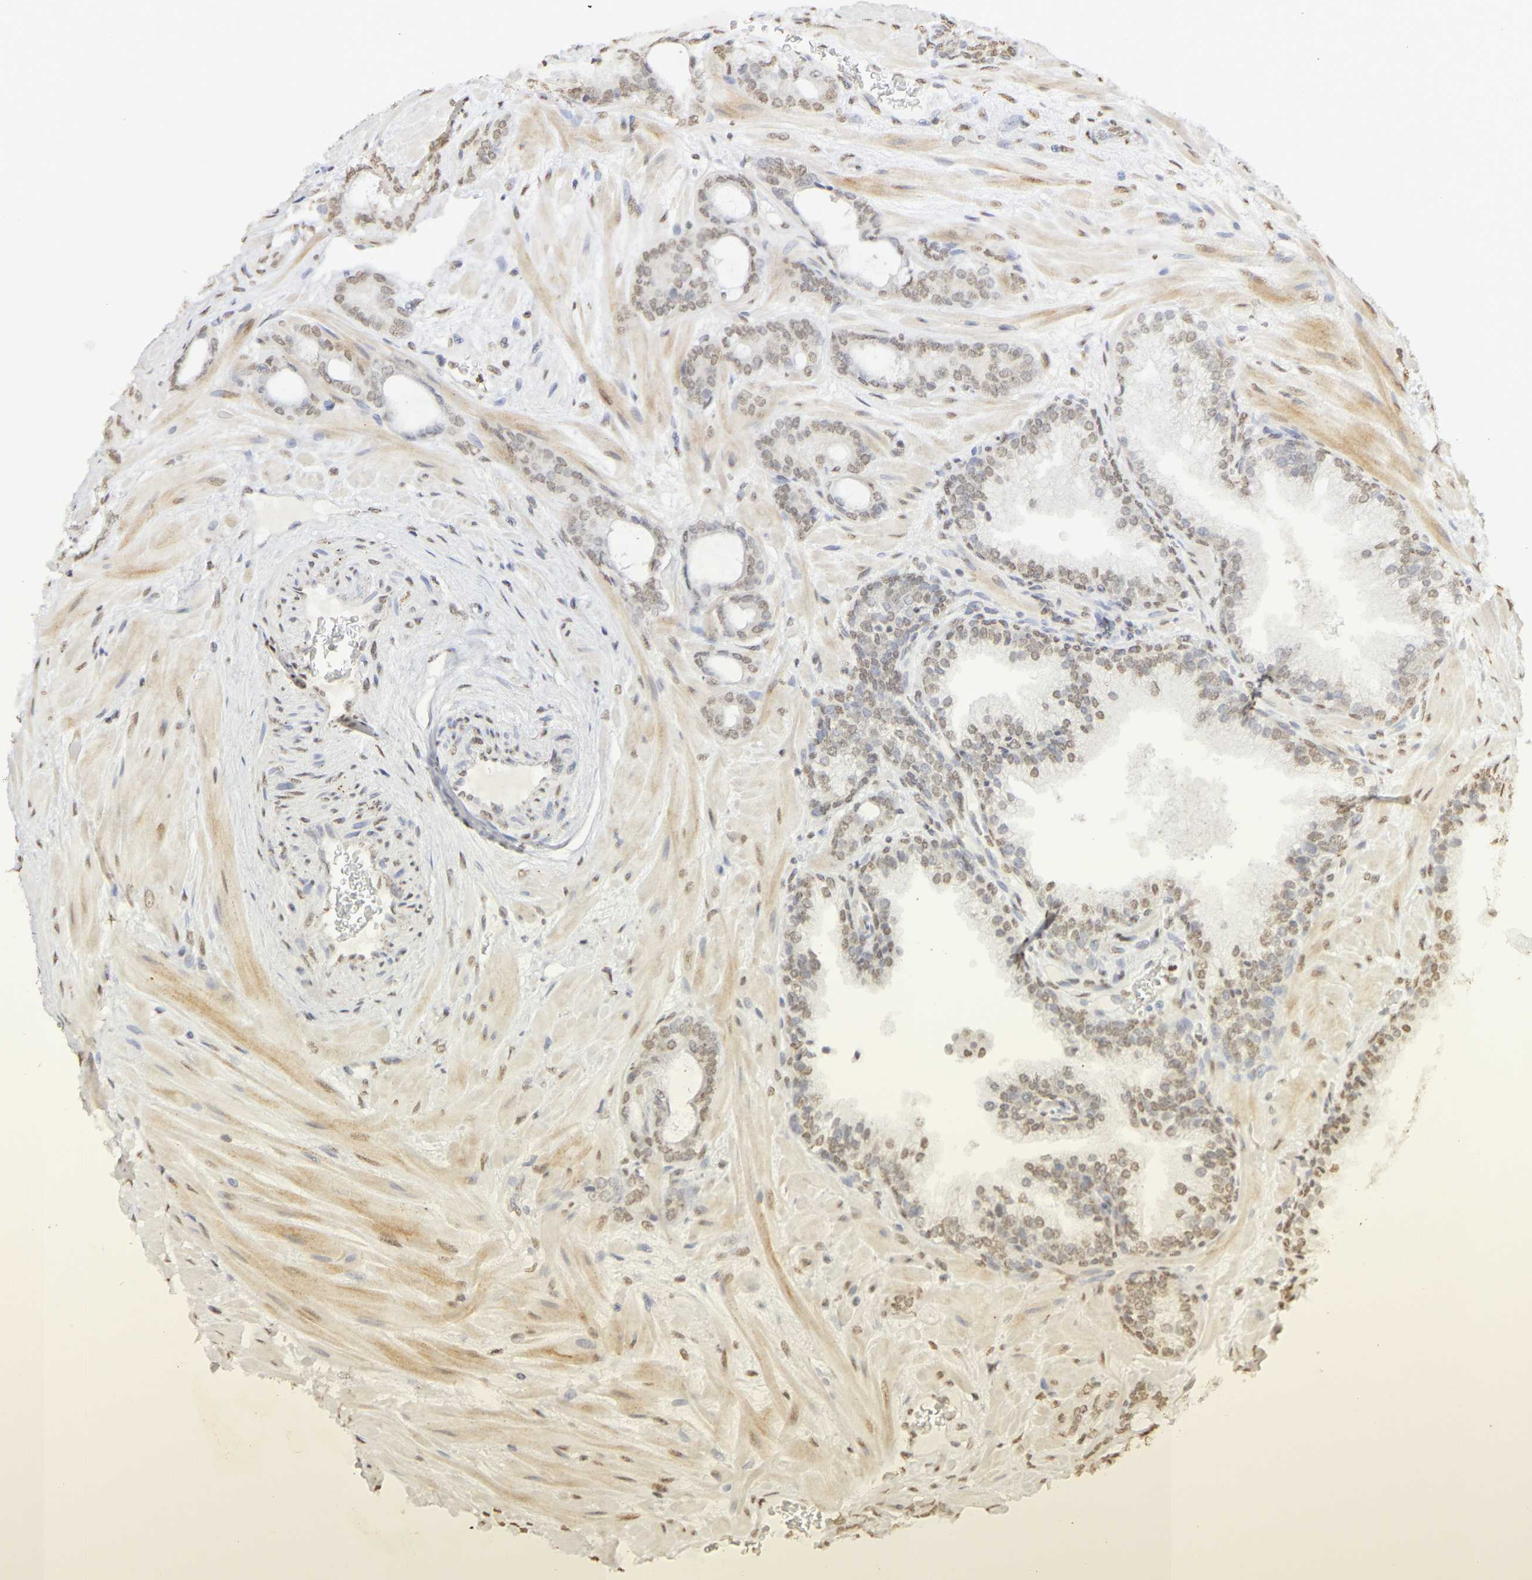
{"staining": {"intensity": "weak", "quantity": ">75%", "location": "nuclear"}, "tissue": "prostate cancer", "cell_type": "Tumor cells", "image_type": "cancer", "snomed": [{"axis": "morphology", "description": "Adenocarcinoma, Low grade"}, {"axis": "topography", "description": "Prostate"}], "caption": "The histopathology image exhibits a brown stain indicating the presence of a protein in the nuclear of tumor cells in prostate low-grade adenocarcinoma.", "gene": "ATF4", "patient": {"sex": "male", "age": 63}}